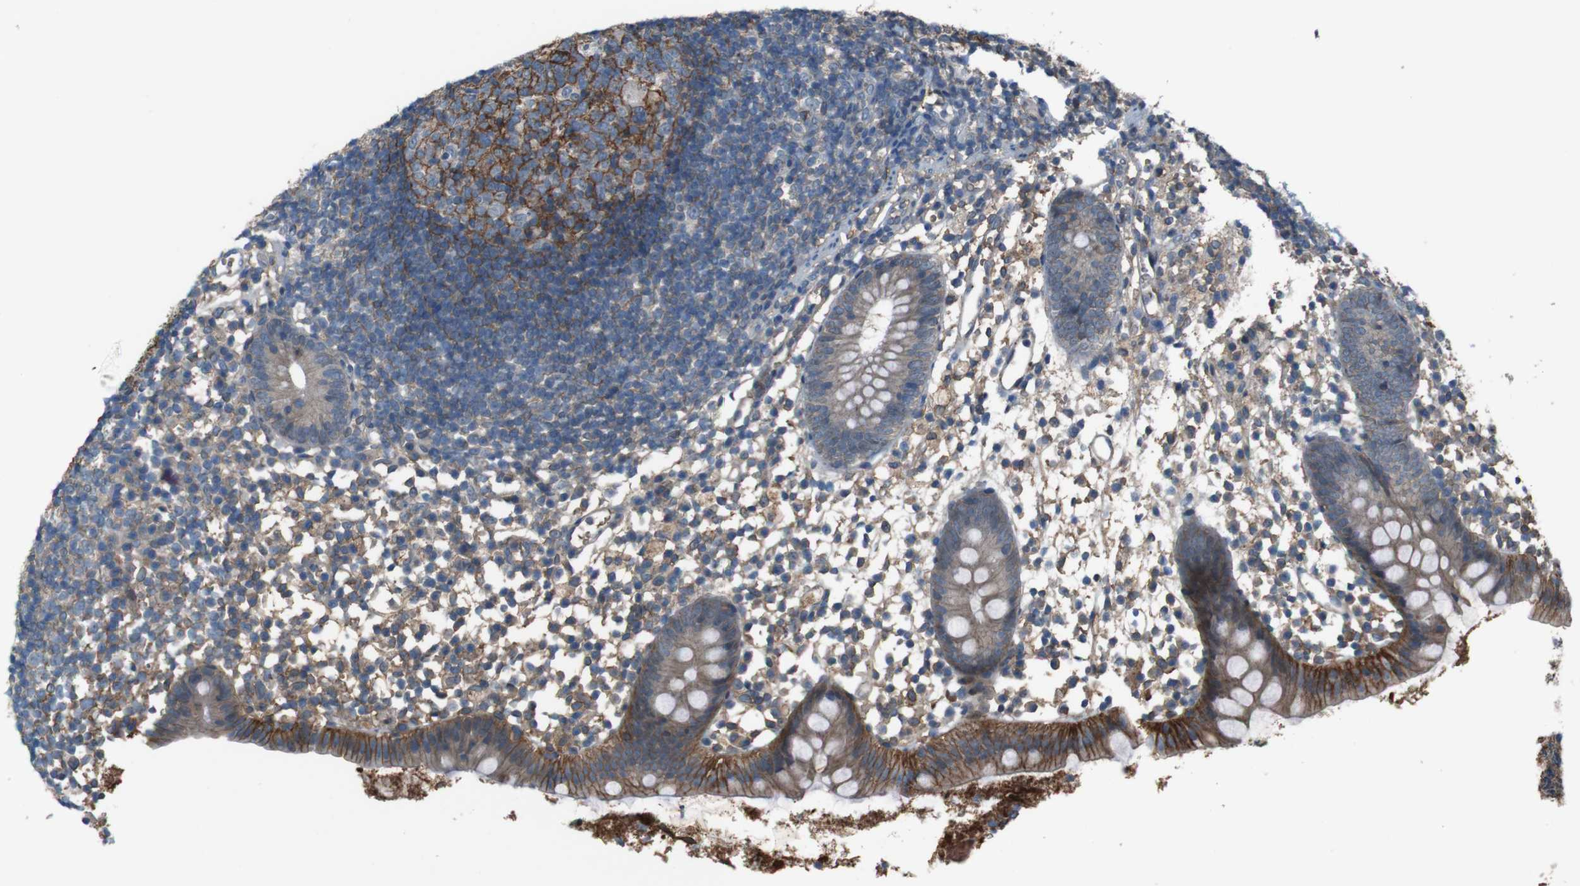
{"staining": {"intensity": "strong", "quantity": "<25%", "location": "cytoplasmic/membranous"}, "tissue": "appendix", "cell_type": "Glandular cells", "image_type": "normal", "snomed": [{"axis": "morphology", "description": "Normal tissue, NOS"}, {"axis": "topography", "description": "Appendix"}], "caption": "Immunohistochemical staining of benign appendix shows strong cytoplasmic/membranous protein expression in about <25% of glandular cells.", "gene": "ATP2B1", "patient": {"sex": "female", "age": 20}}